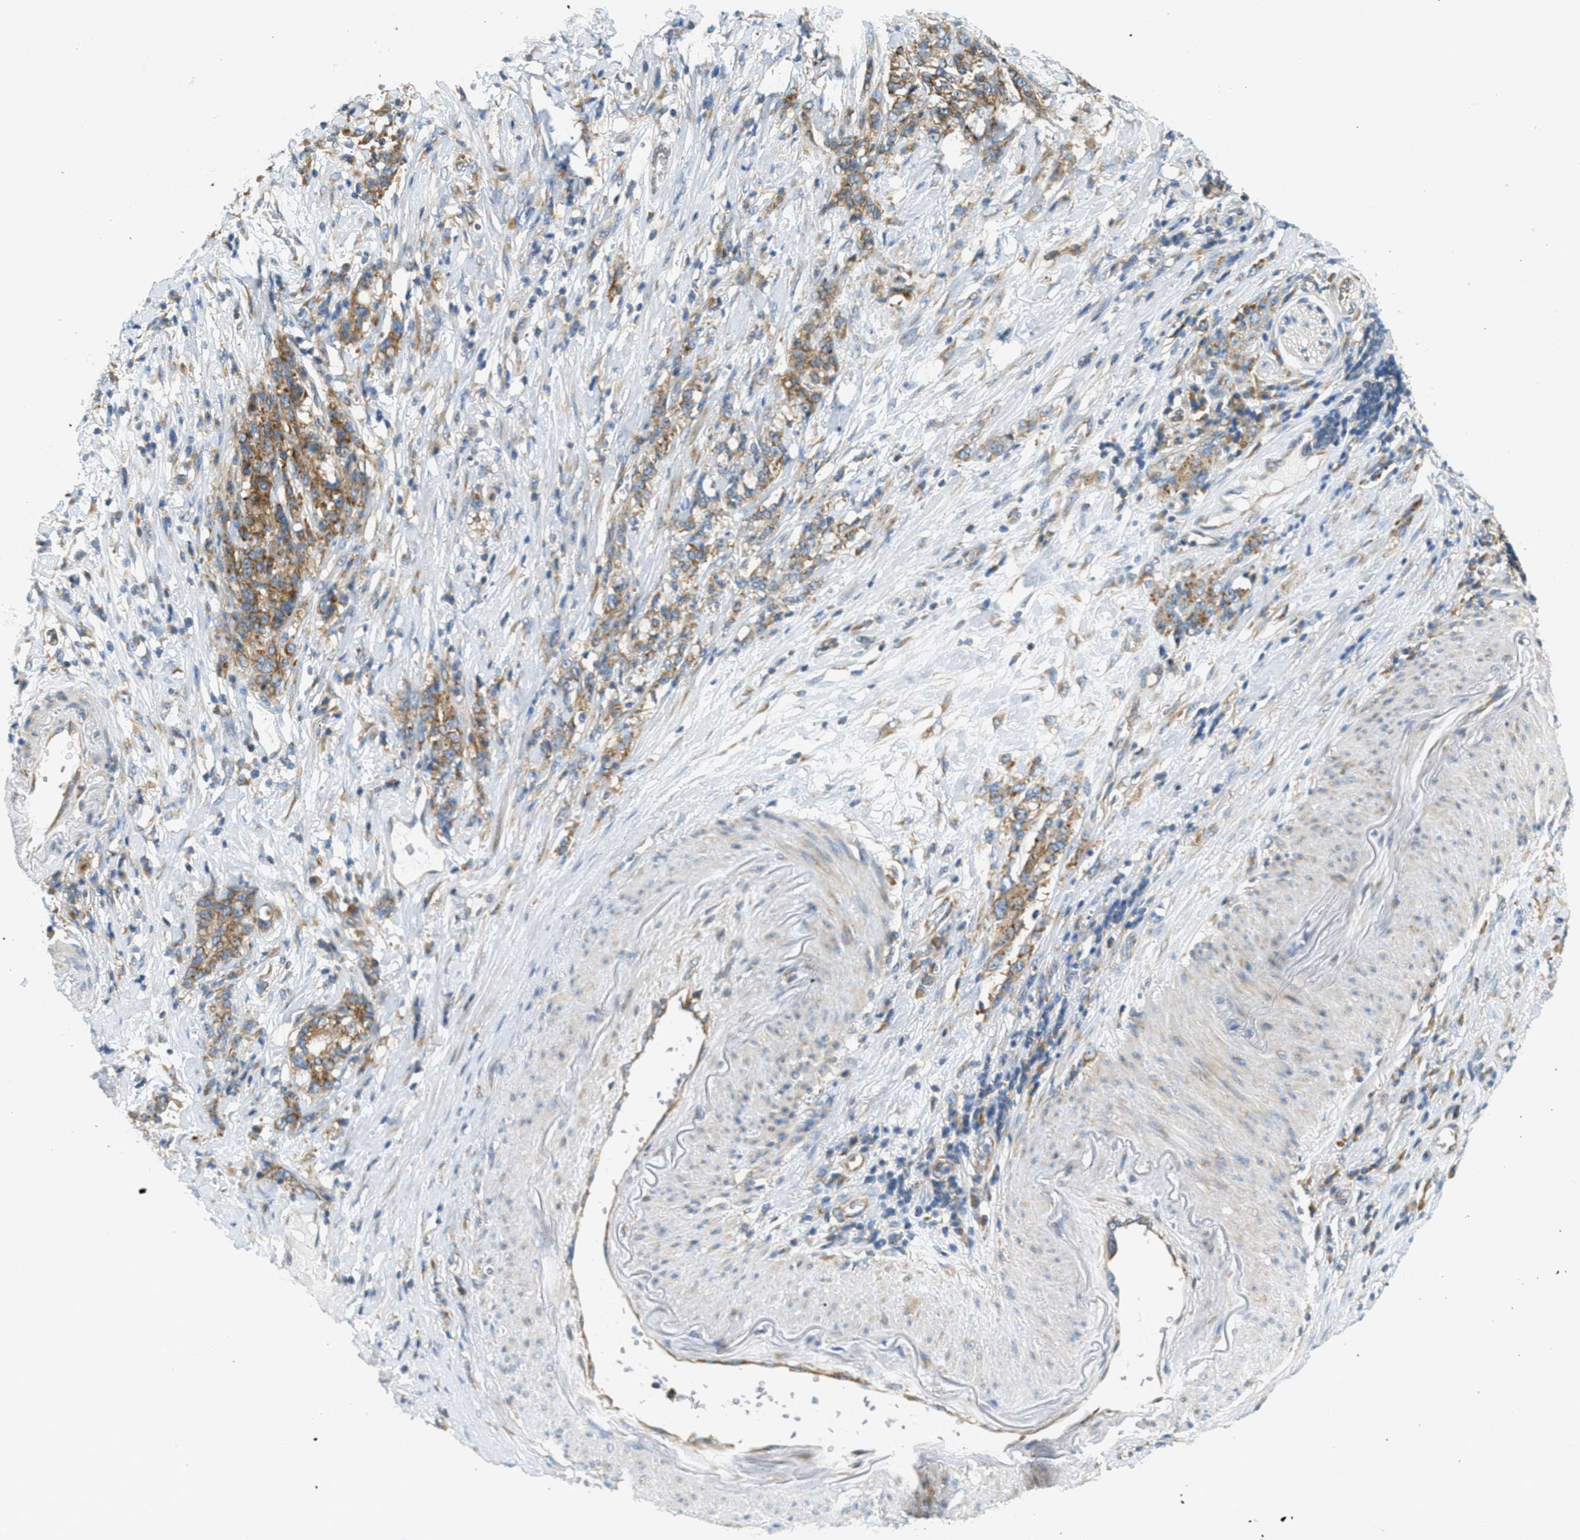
{"staining": {"intensity": "moderate", "quantity": ">75%", "location": "cytoplasmic/membranous"}, "tissue": "stomach cancer", "cell_type": "Tumor cells", "image_type": "cancer", "snomed": [{"axis": "morphology", "description": "Adenocarcinoma, NOS"}, {"axis": "topography", "description": "Stomach, lower"}], "caption": "Protein staining of stomach adenocarcinoma tissue displays moderate cytoplasmic/membranous expression in about >75% of tumor cells.", "gene": "ABCF1", "patient": {"sex": "male", "age": 88}}